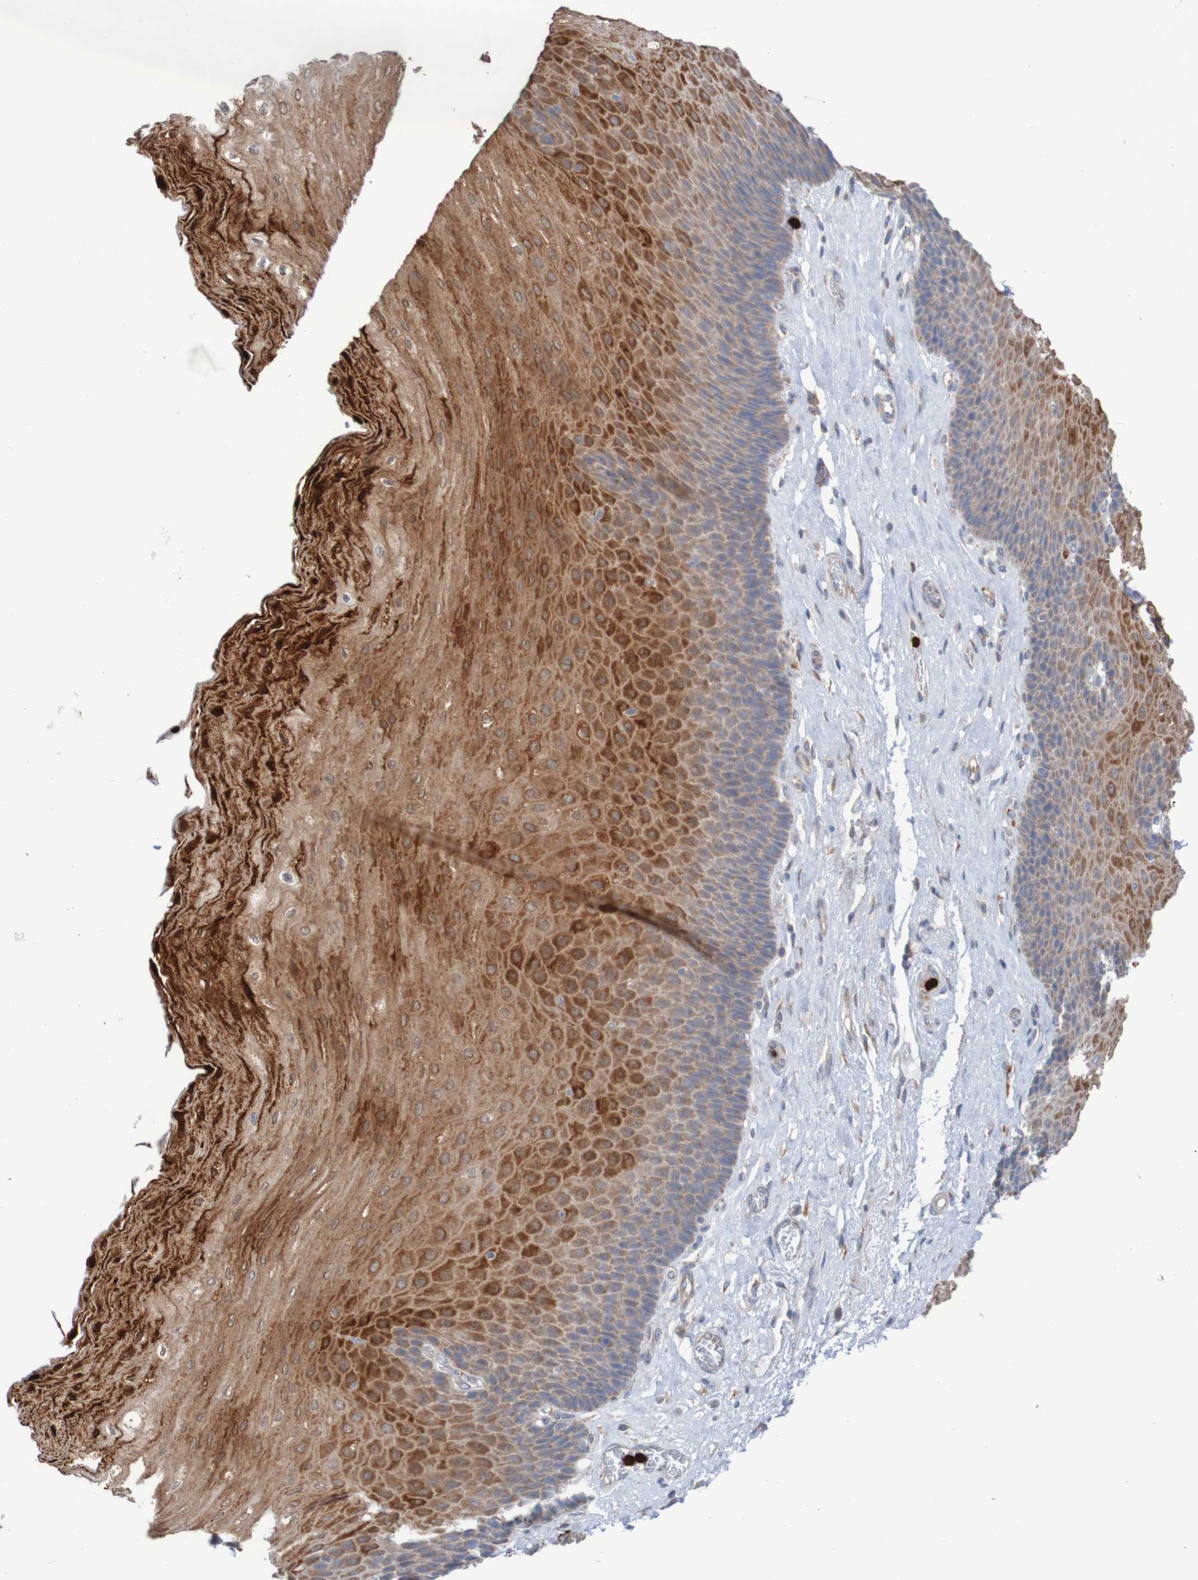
{"staining": {"intensity": "moderate", "quantity": ">75%", "location": "cytoplasmic/membranous,nuclear"}, "tissue": "esophagus", "cell_type": "Squamous epithelial cells", "image_type": "normal", "snomed": [{"axis": "morphology", "description": "Normal tissue, NOS"}, {"axis": "topography", "description": "Esophagus"}], "caption": "IHC staining of unremarkable esophagus, which exhibits medium levels of moderate cytoplasmic/membranous,nuclear positivity in about >75% of squamous epithelial cells indicating moderate cytoplasmic/membranous,nuclear protein positivity. The staining was performed using DAB (3,3'-diaminobenzidine) (brown) for protein detection and nuclei were counterstained in hematoxylin (blue).", "gene": "PARP4", "patient": {"sex": "female", "age": 72}}